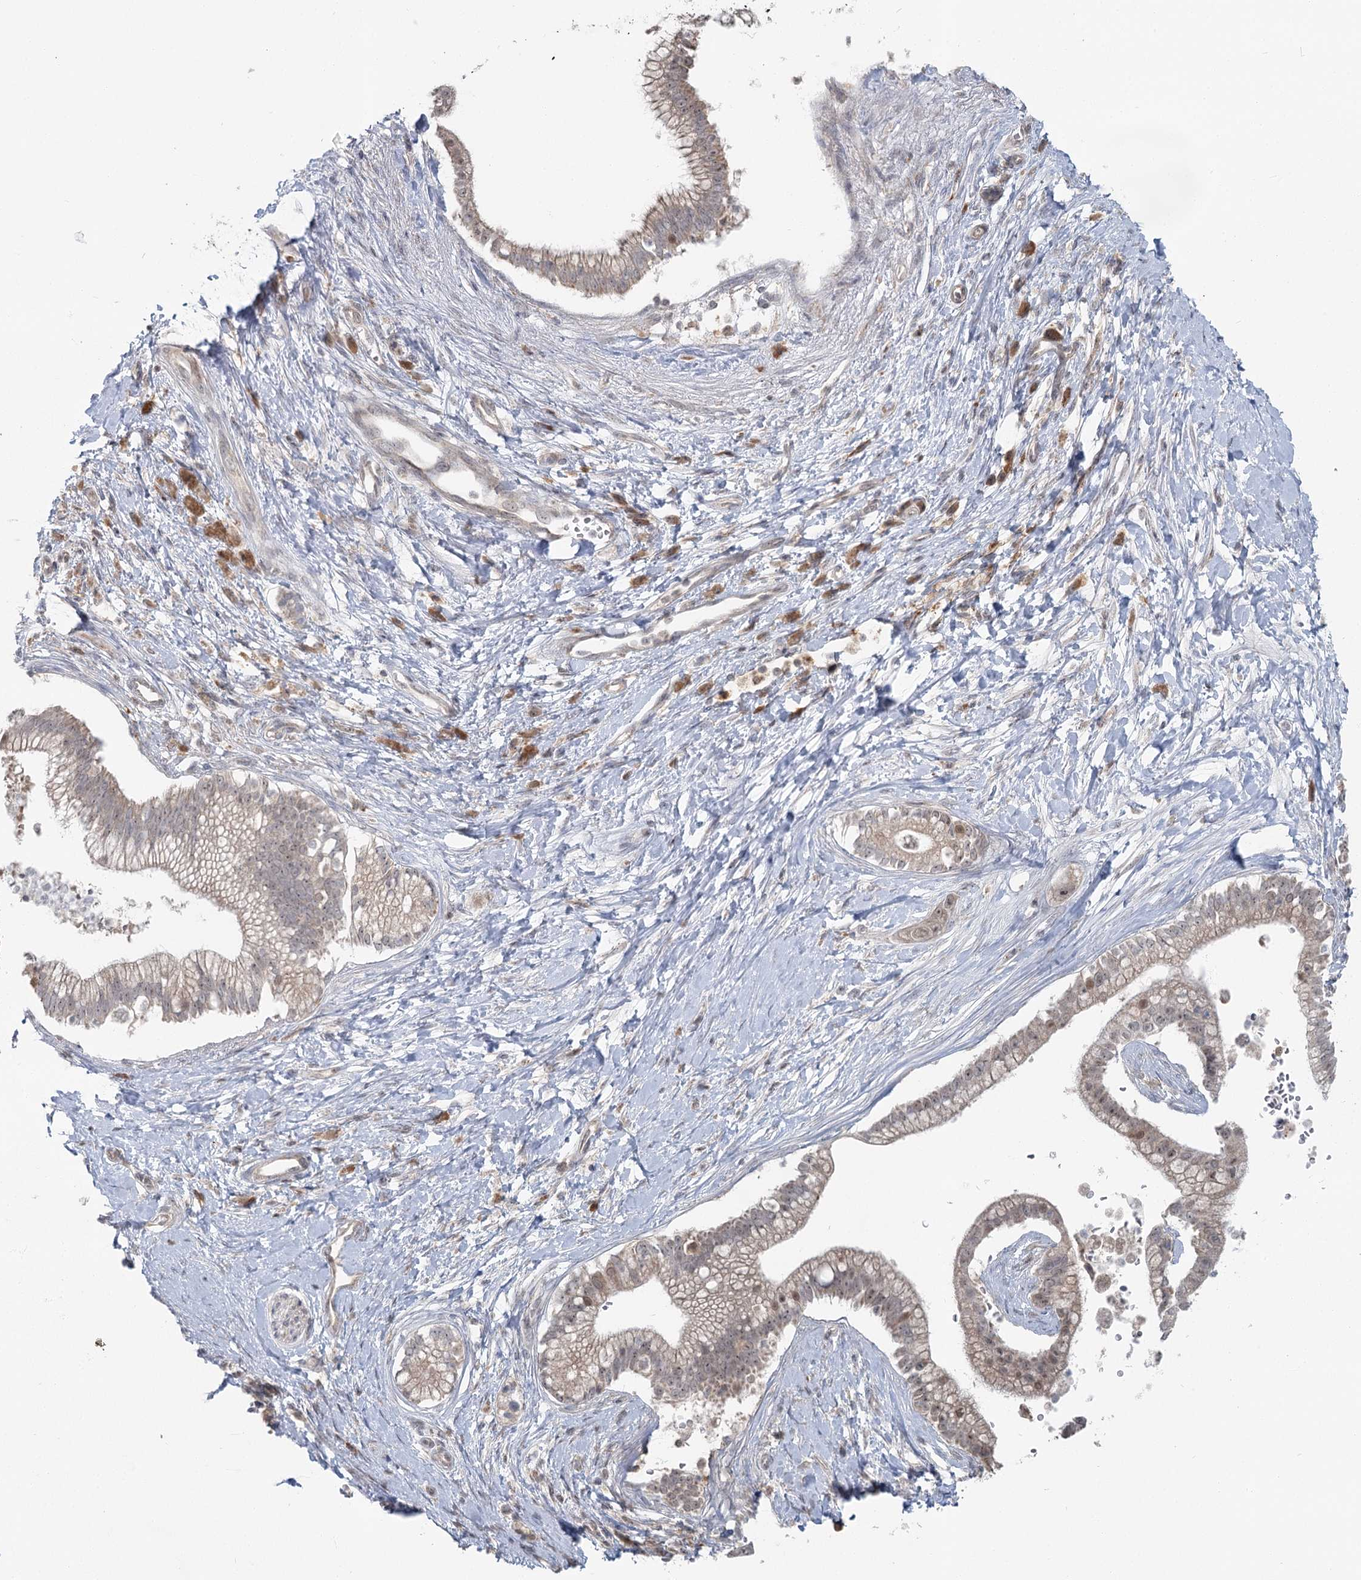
{"staining": {"intensity": "weak", "quantity": ">75%", "location": "cytoplasmic/membranous,nuclear"}, "tissue": "pancreatic cancer", "cell_type": "Tumor cells", "image_type": "cancer", "snomed": [{"axis": "morphology", "description": "Adenocarcinoma, NOS"}, {"axis": "topography", "description": "Pancreas"}], "caption": "Tumor cells display low levels of weak cytoplasmic/membranous and nuclear positivity in approximately >75% of cells in pancreatic cancer (adenocarcinoma). The staining was performed using DAB (3,3'-diaminobenzidine) to visualize the protein expression in brown, while the nuclei were stained in blue with hematoxylin (Magnification: 20x).", "gene": "THNSL1", "patient": {"sex": "male", "age": 68}}